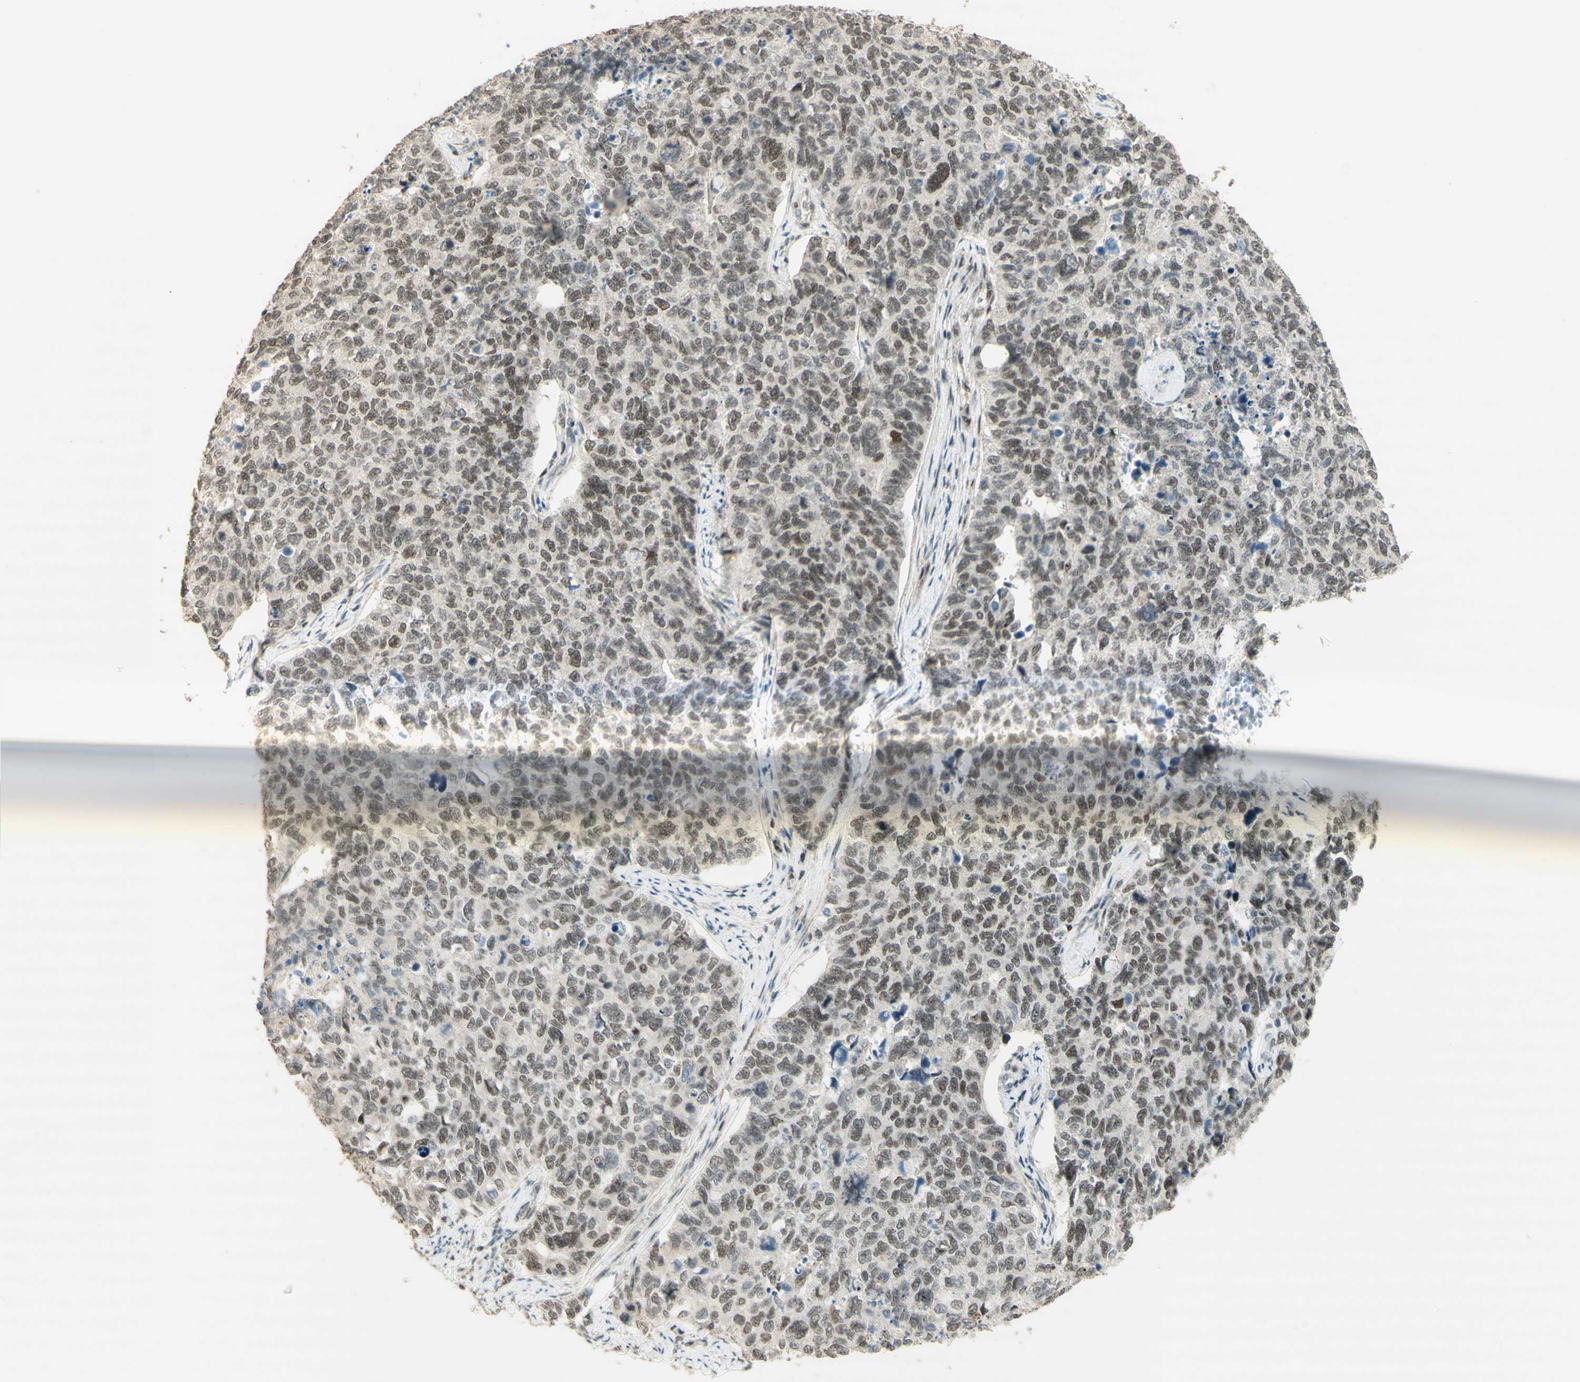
{"staining": {"intensity": "moderate", "quantity": ">75%", "location": "nuclear"}, "tissue": "cervical cancer", "cell_type": "Tumor cells", "image_type": "cancer", "snomed": [{"axis": "morphology", "description": "Squamous cell carcinoma, NOS"}, {"axis": "topography", "description": "Cervix"}], "caption": "Human squamous cell carcinoma (cervical) stained with a brown dye reveals moderate nuclear positive positivity in about >75% of tumor cells.", "gene": "FOXP1", "patient": {"sex": "female", "age": 63}}